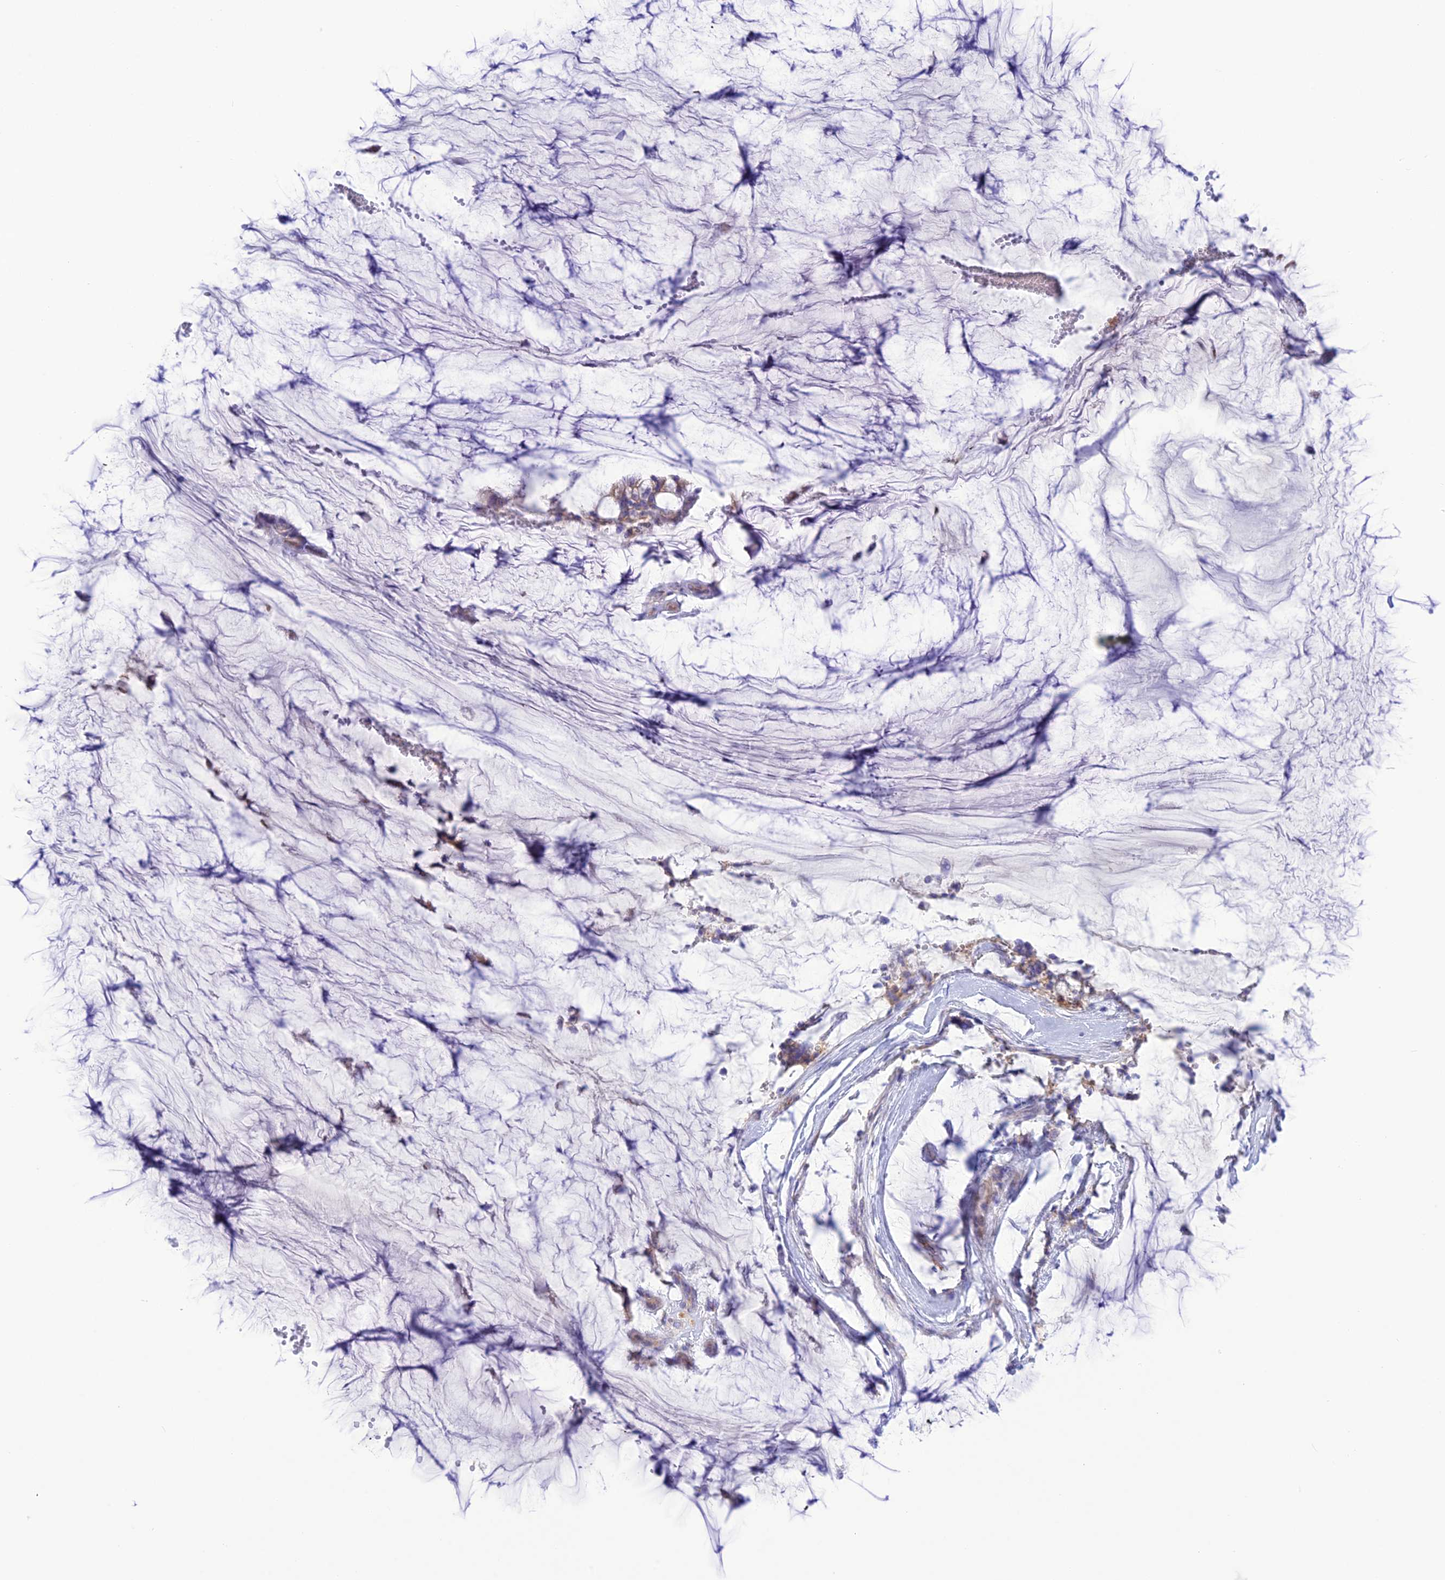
{"staining": {"intensity": "weak", "quantity": "<25%", "location": "cytoplasmic/membranous"}, "tissue": "ovarian cancer", "cell_type": "Tumor cells", "image_type": "cancer", "snomed": [{"axis": "morphology", "description": "Cystadenocarcinoma, mucinous, NOS"}, {"axis": "topography", "description": "Ovary"}], "caption": "Immunohistochemical staining of ovarian mucinous cystadenocarcinoma displays no significant expression in tumor cells.", "gene": "CHSY3", "patient": {"sex": "female", "age": 39}}